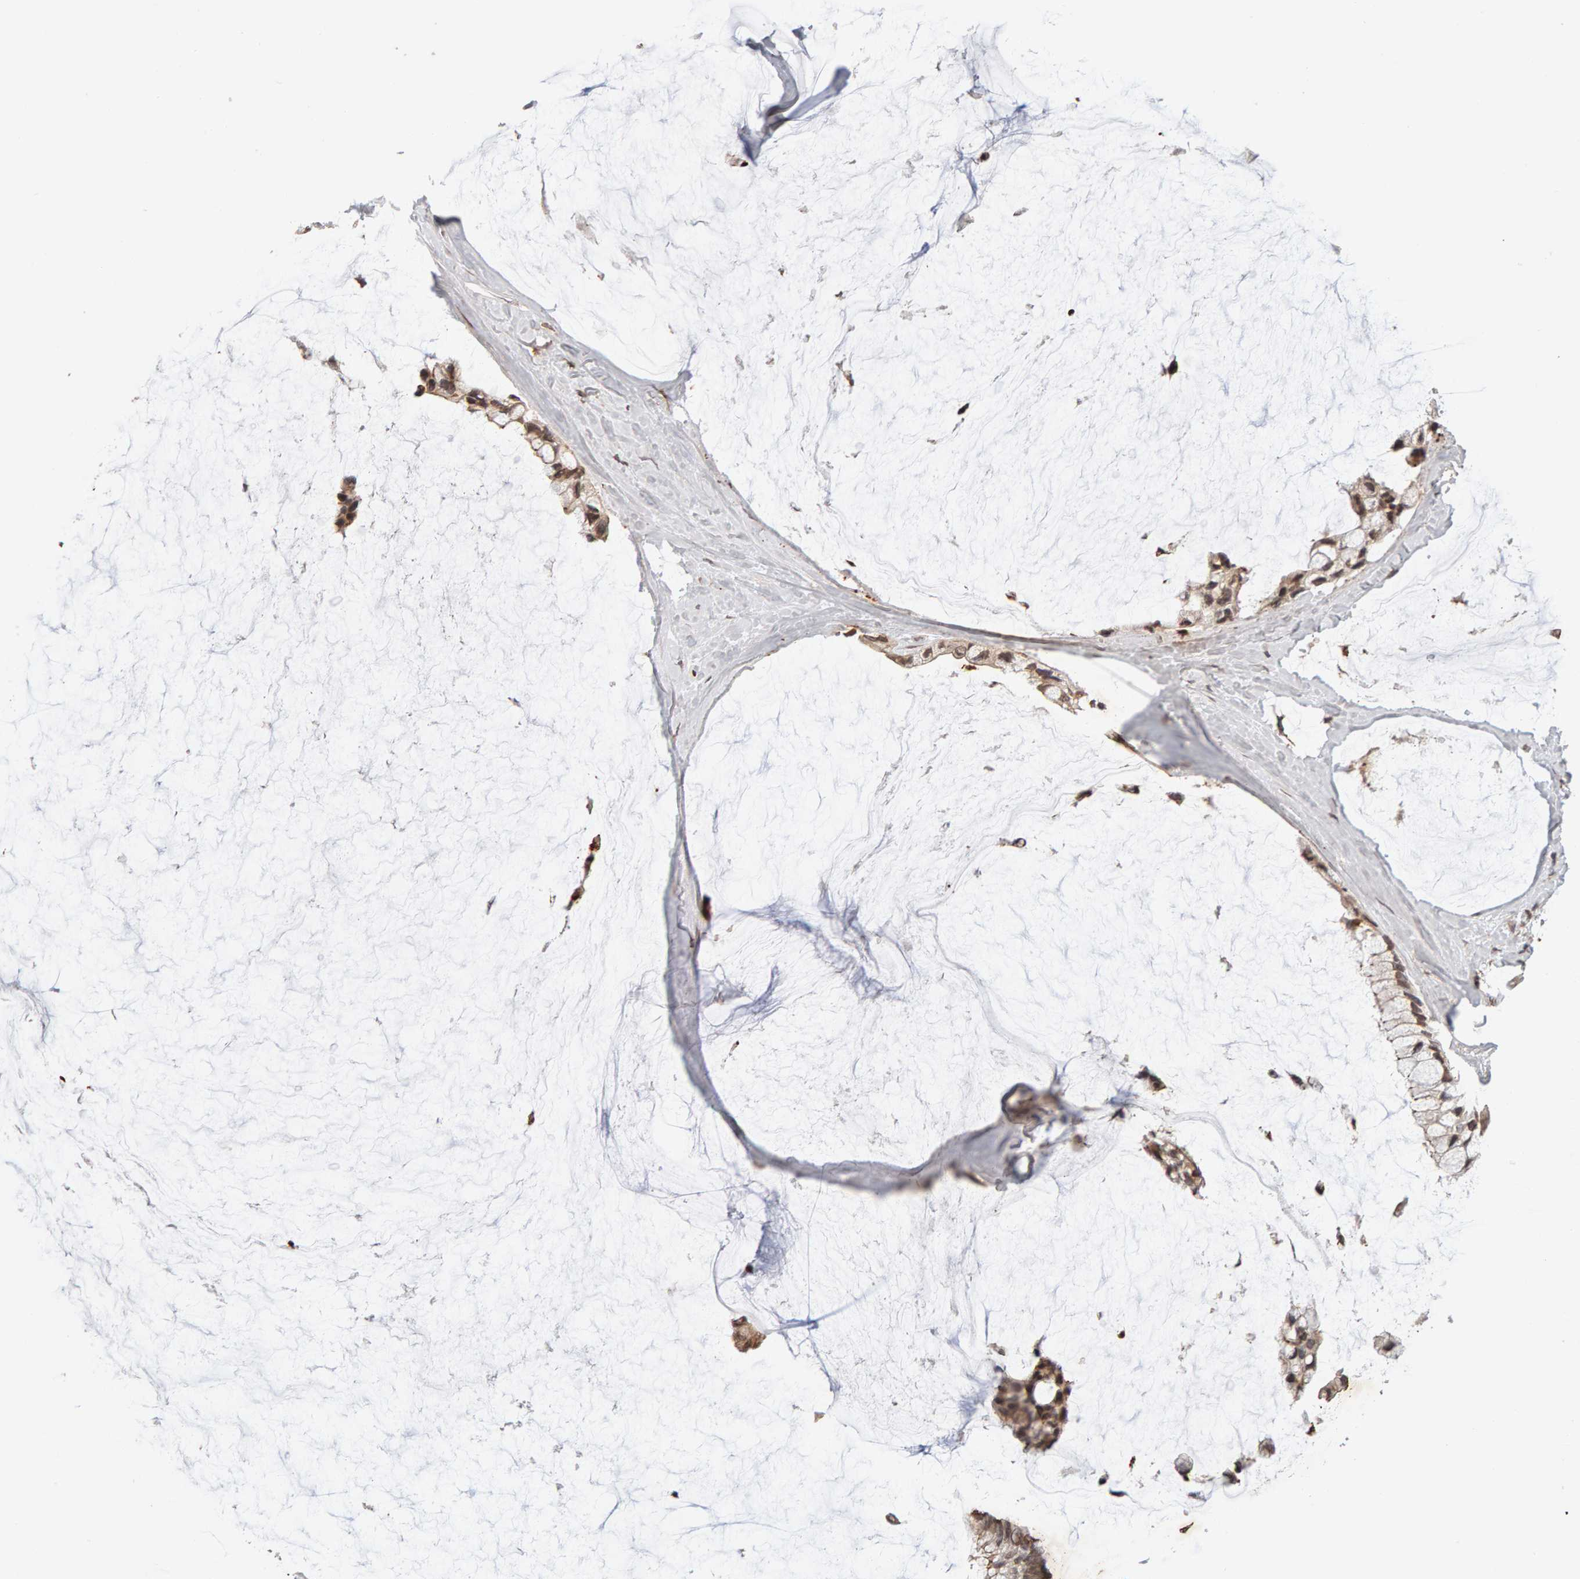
{"staining": {"intensity": "moderate", "quantity": ">75%", "location": "cytoplasmic/membranous,nuclear"}, "tissue": "ovarian cancer", "cell_type": "Tumor cells", "image_type": "cancer", "snomed": [{"axis": "morphology", "description": "Cystadenocarcinoma, mucinous, NOS"}, {"axis": "topography", "description": "Ovary"}], "caption": "Ovarian cancer tissue demonstrates moderate cytoplasmic/membranous and nuclear positivity in about >75% of tumor cells The protein is shown in brown color, while the nuclei are stained blue.", "gene": "DNAJB5", "patient": {"sex": "female", "age": 39}}